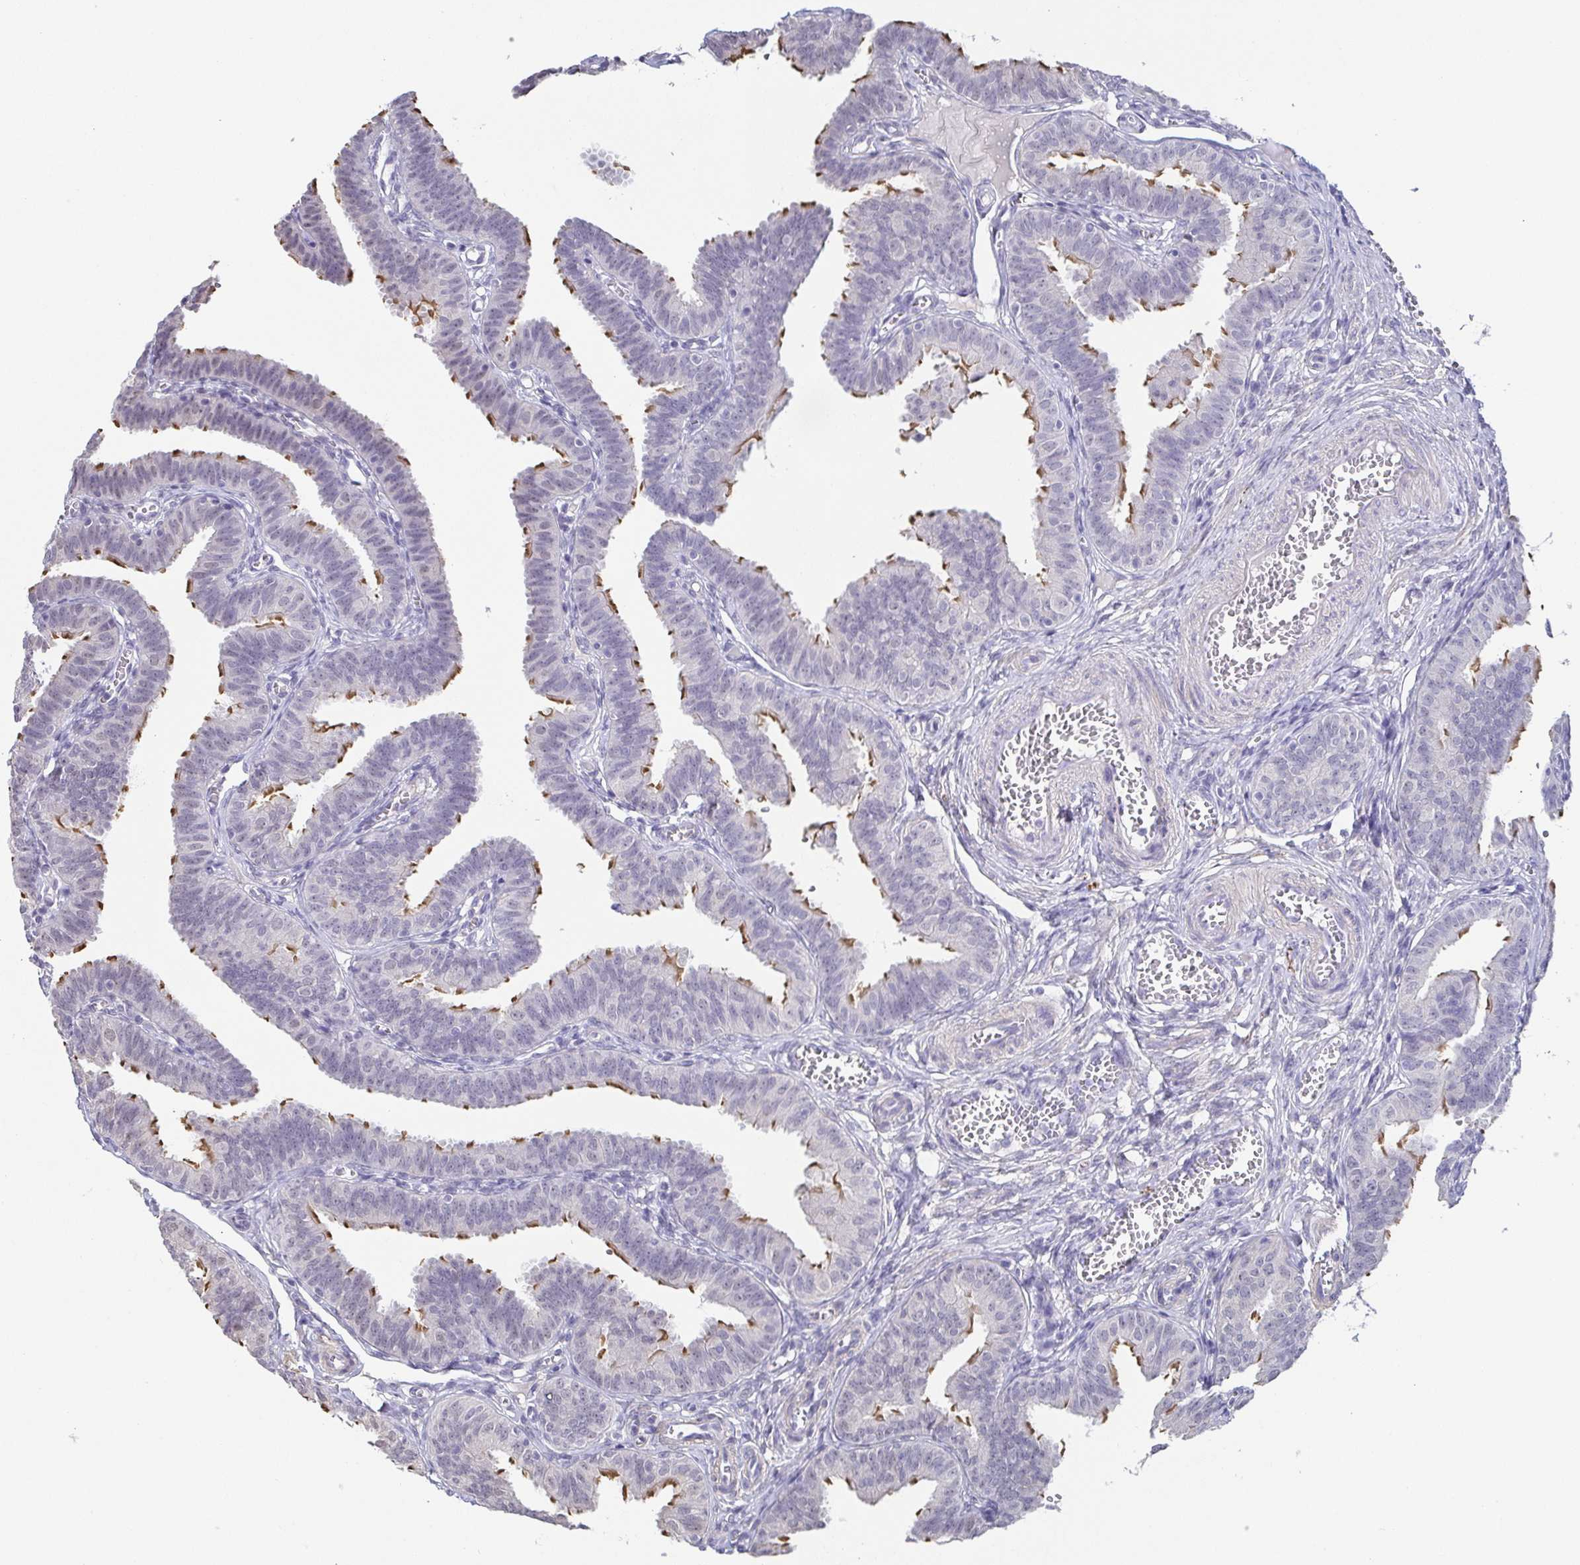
{"staining": {"intensity": "moderate", "quantity": "25%-75%", "location": "cytoplasmic/membranous"}, "tissue": "fallopian tube", "cell_type": "Glandular cells", "image_type": "normal", "snomed": [{"axis": "morphology", "description": "Normal tissue, NOS"}, {"axis": "topography", "description": "Fallopian tube"}], "caption": "Human fallopian tube stained for a protein (brown) exhibits moderate cytoplasmic/membranous positive expression in approximately 25%-75% of glandular cells.", "gene": "NEFH", "patient": {"sex": "female", "age": 25}}